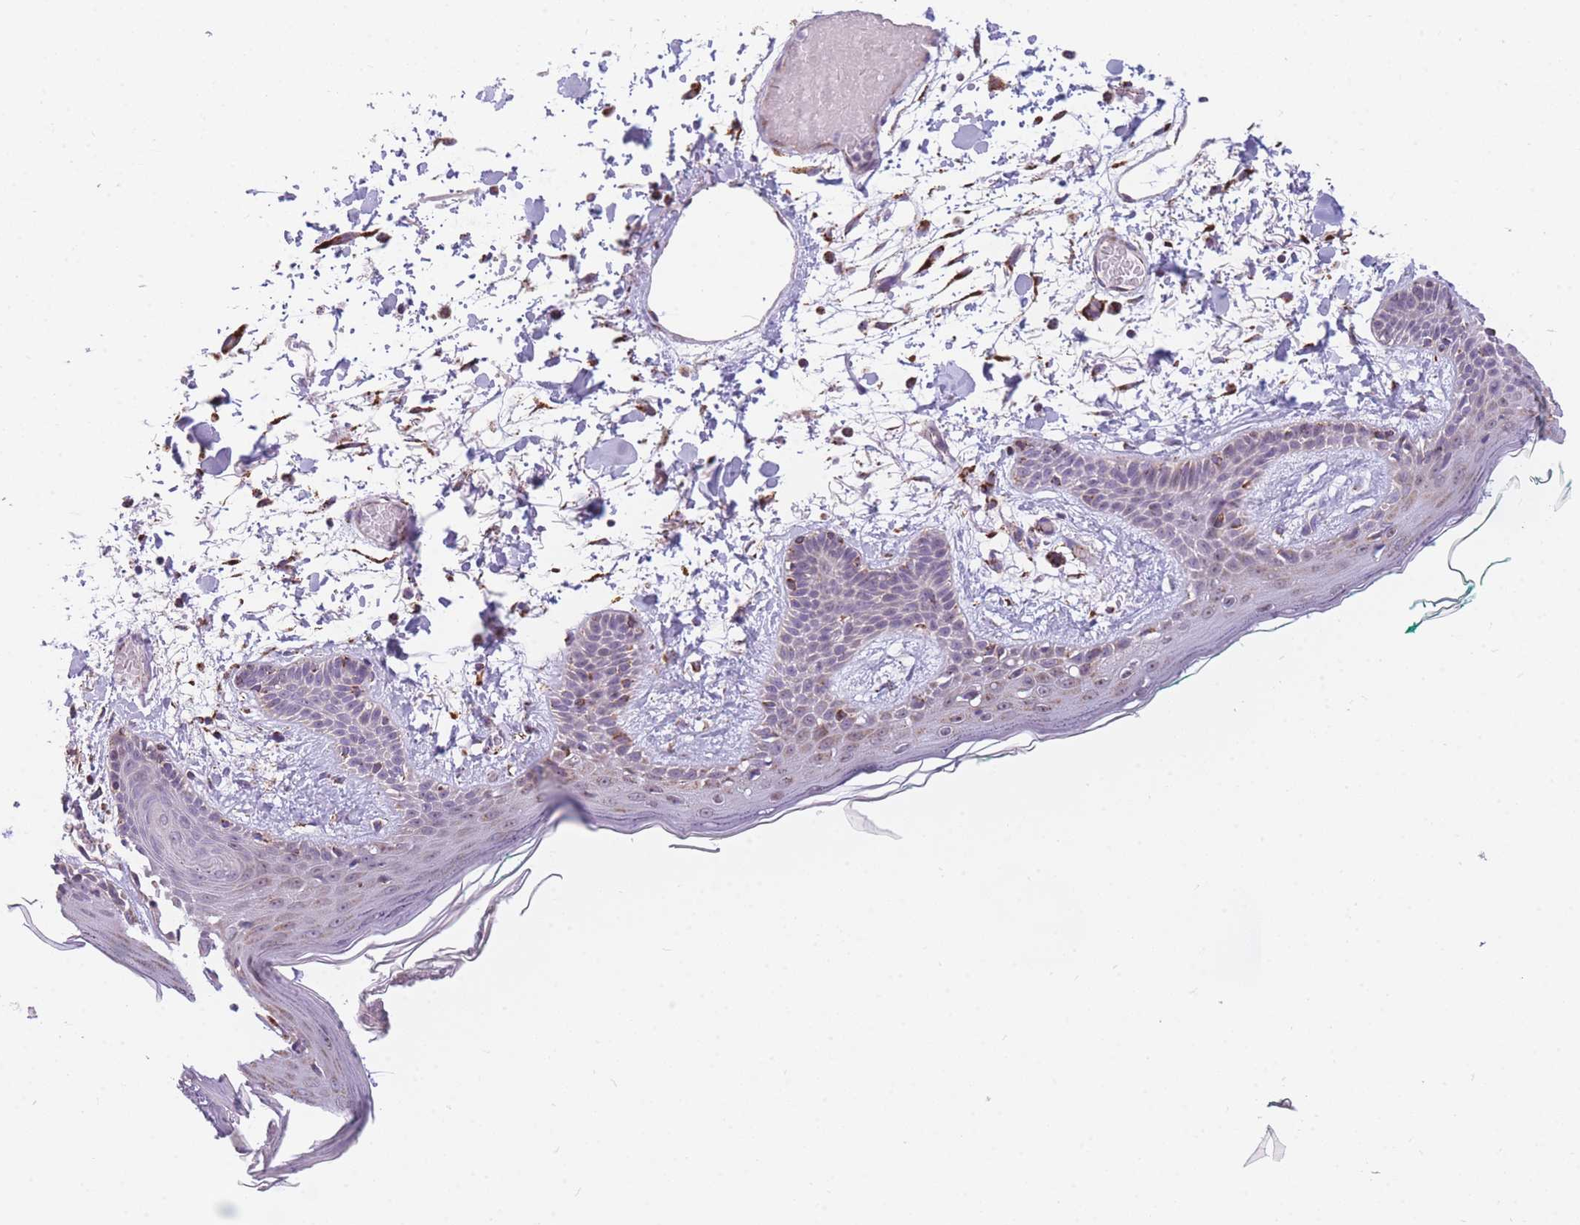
{"staining": {"intensity": "strong", "quantity": ">75%", "location": "cytoplasmic/membranous"}, "tissue": "skin", "cell_type": "Fibroblasts", "image_type": "normal", "snomed": [{"axis": "morphology", "description": "Normal tissue, NOS"}, {"axis": "topography", "description": "Skin"}], "caption": "Brown immunohistochemical staining in unremarkable skin shows strong cytoplasmic/membranous expression in about >75% of fibroblasts. The protein is stained brown, and the nuclei are stained in blue (DAB (3,3'-diaminobenzidine) IHC with brightfield microscopy, high magnification).", "gene": "DDX49", "patient": {"sex": "male", "age": 79}}